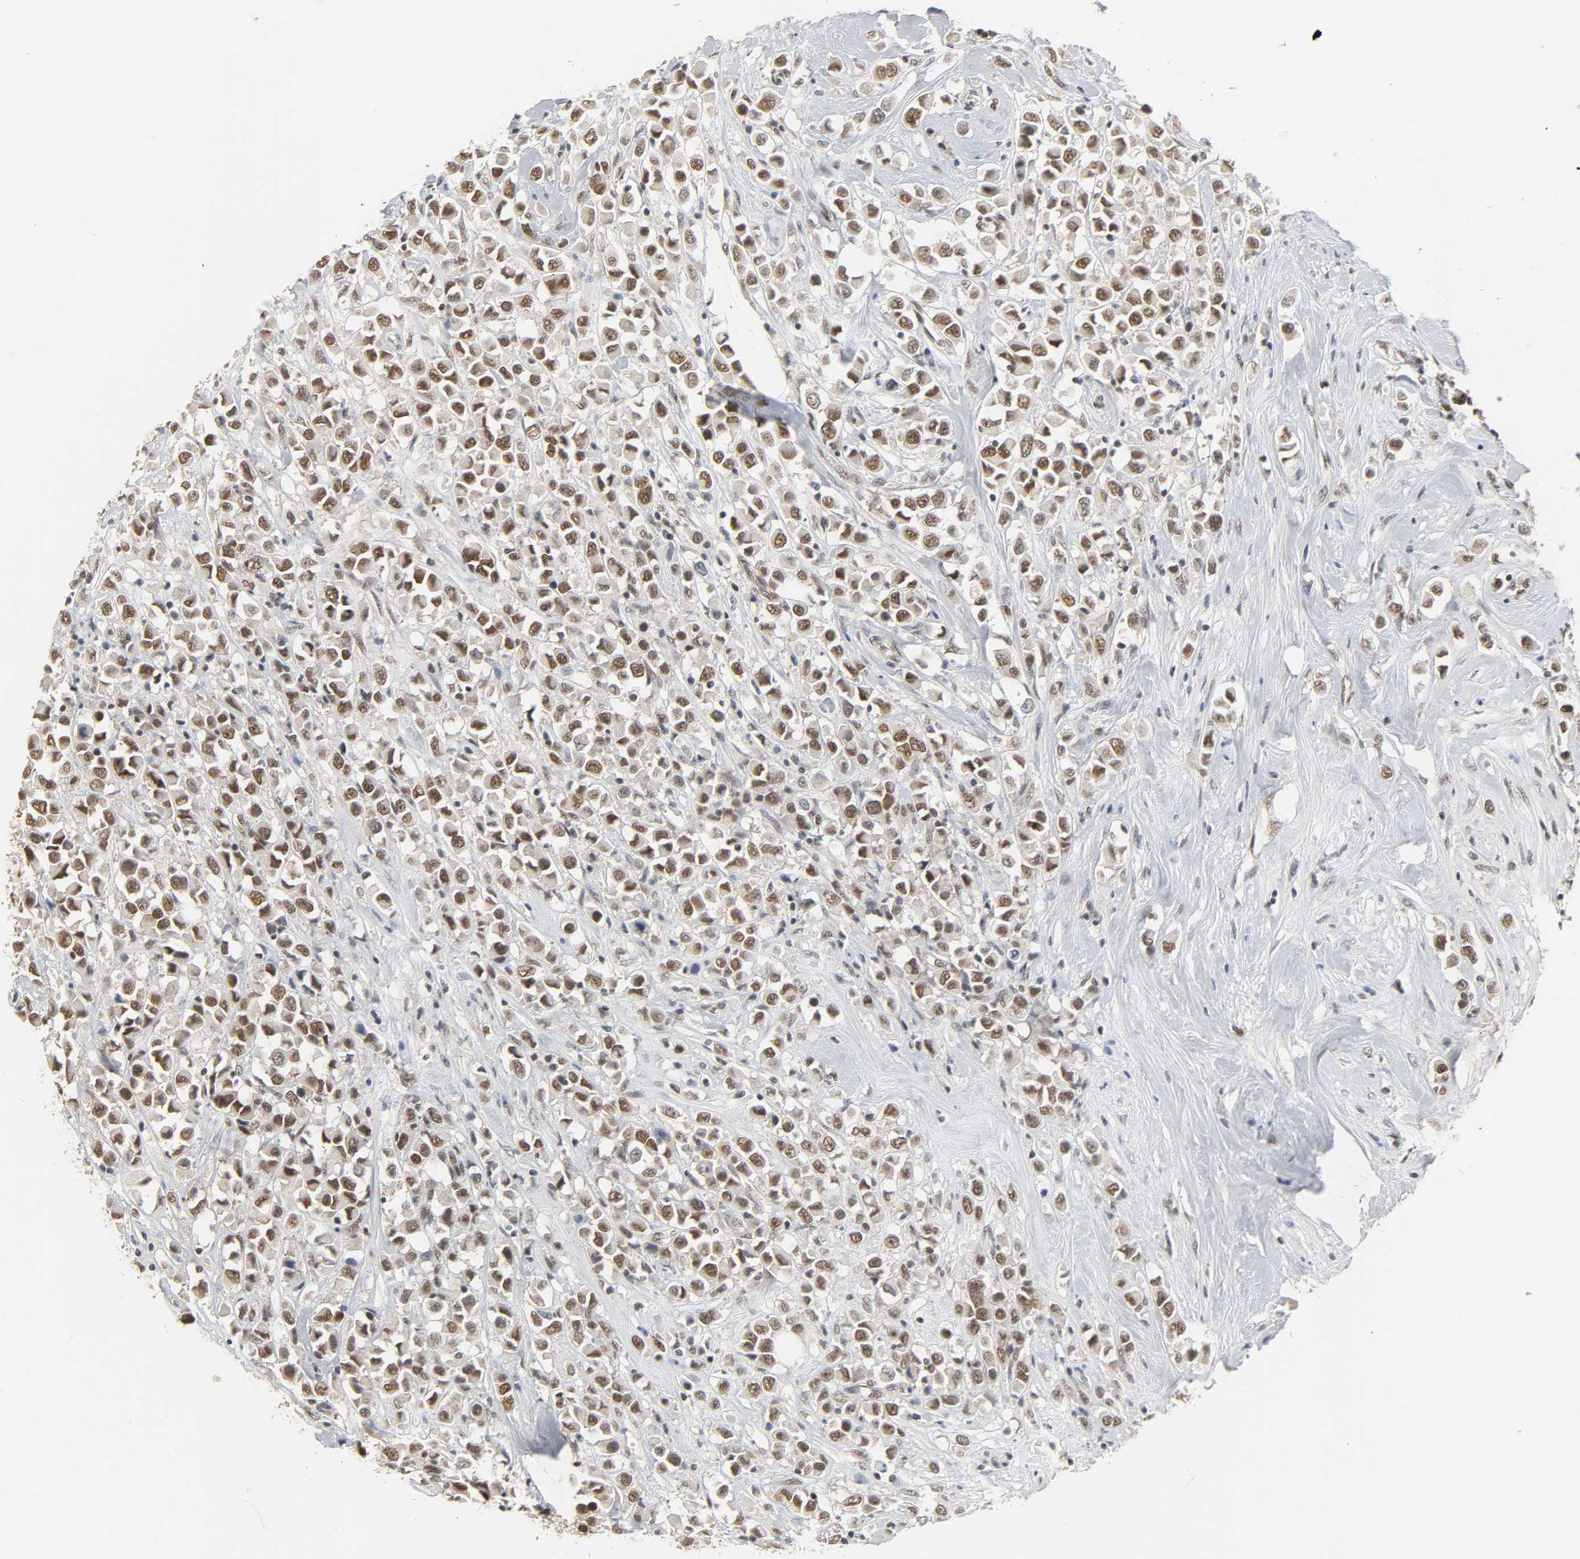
{"staining": {"intensity": "strong", "quantity": ">75%", "location": "nuclear"}, "tissue": "breast cancer", "cell_type": "Tumor cells", "image_type": "cancer", "snomed": [{"axis": "morphology", "description": "Duct carcinoma"}, {"axis": "topography", "description": "Breast"}], "caption": "Immunohistochemistry staining of intraductal carcinoma (breast), which displays high levels of strong nuclear expression in about >75% of tumor cells indicating strong nuclear protein positivity. The staining was performed using DAB (3,3'-diaminobenzidine) (brown) for protein detection and nuclei were counterstained in hematoxylin (blue).", "gene": "NCOA6", "patient": {"sex": "female", "age": 61}}